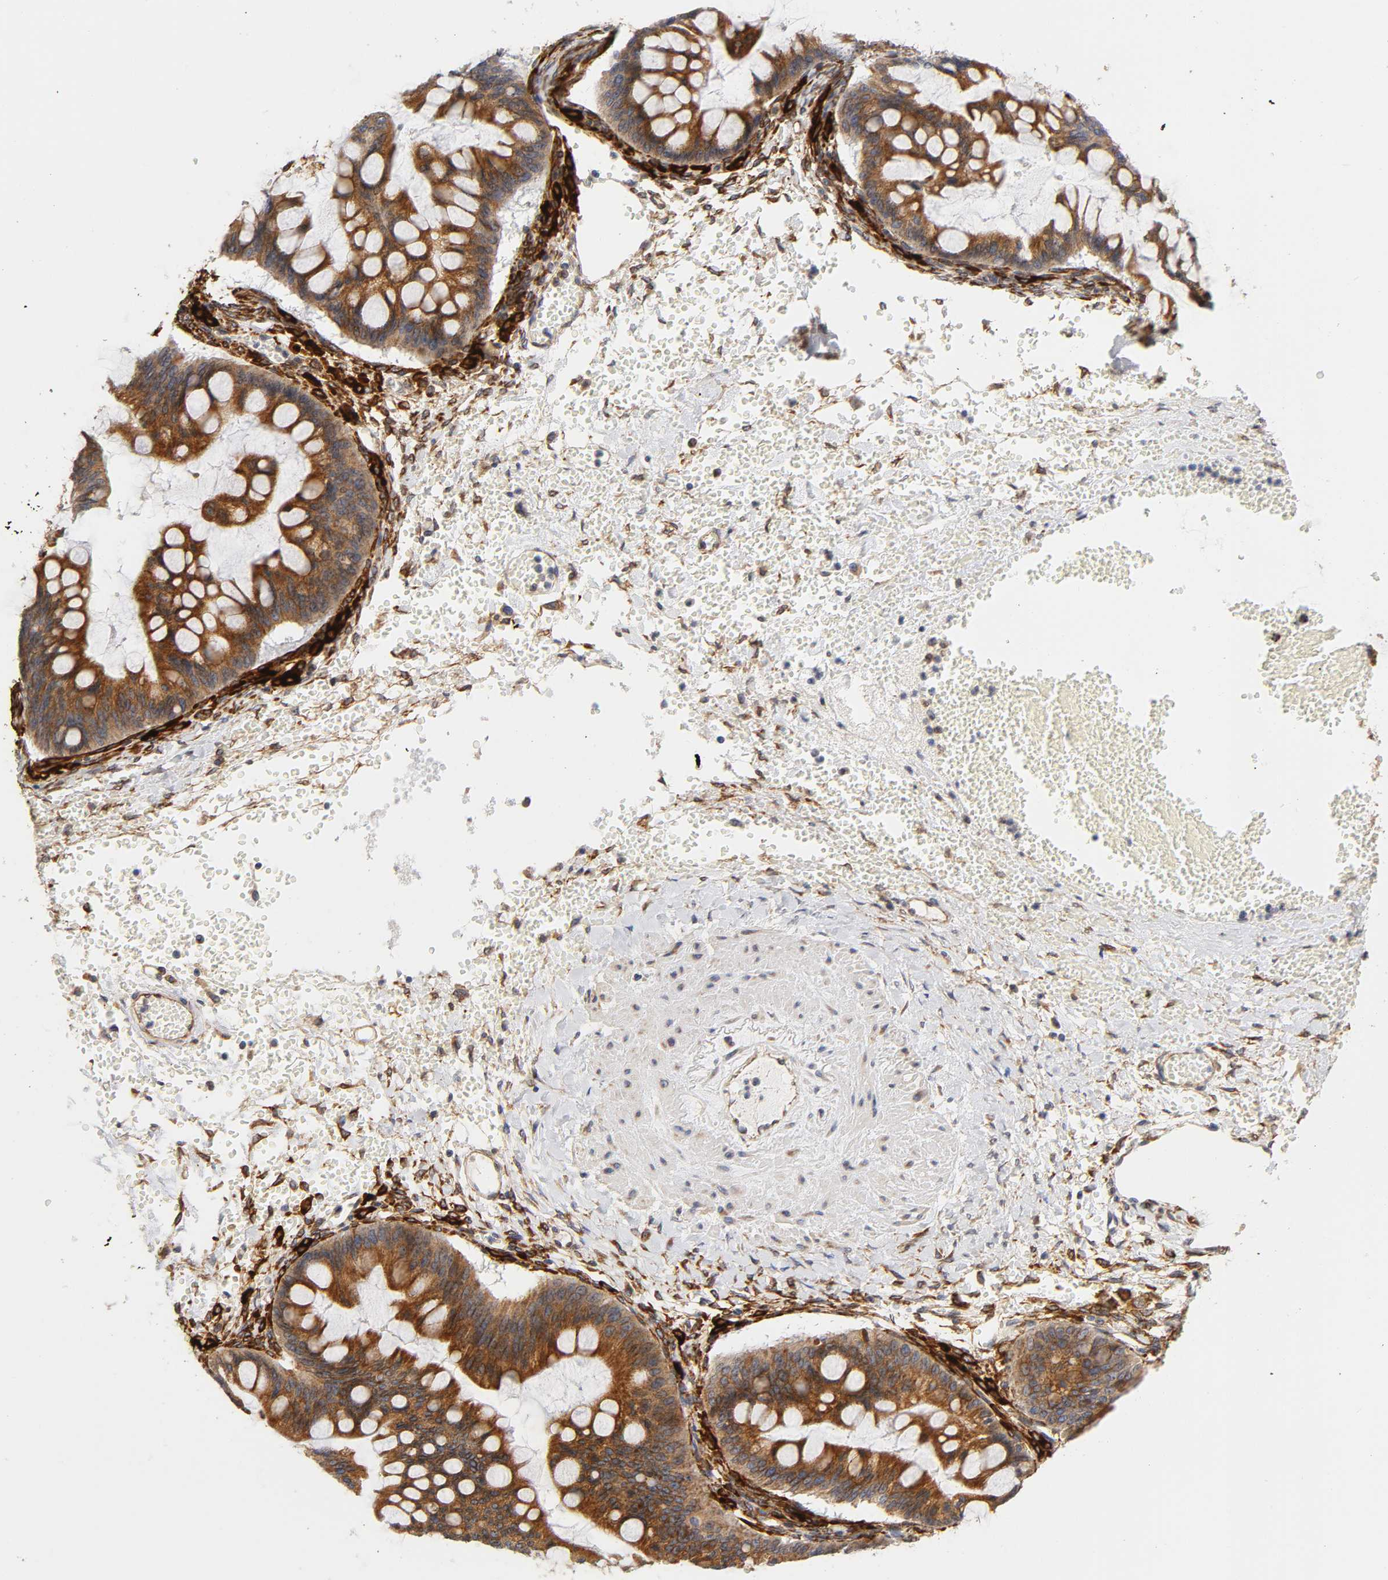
{"staining": {"intensity": "strong", "quantity": ">75%", "location": "cytoplasmic/membranous"}, "tissue": "ovarian cancer", "cell_type": "Tumor cells", "image_type": "cancer", "snomed": [{"axis": "morphology", "description": "Cystadenocarcinoma, mucinous, NOS"}, {"axis": "topography", "description": "Ovary"}], "caption": "Strong cytoplasmic/membranous positivity is seen in about >75% of tumor cells in ovarian cancer. (DAB (3,3'-diaminobenzidine) IHC with brightfield microscopy, high magnification).", "gene": "POR", "patient": {"sex": "female", "age": 73}}